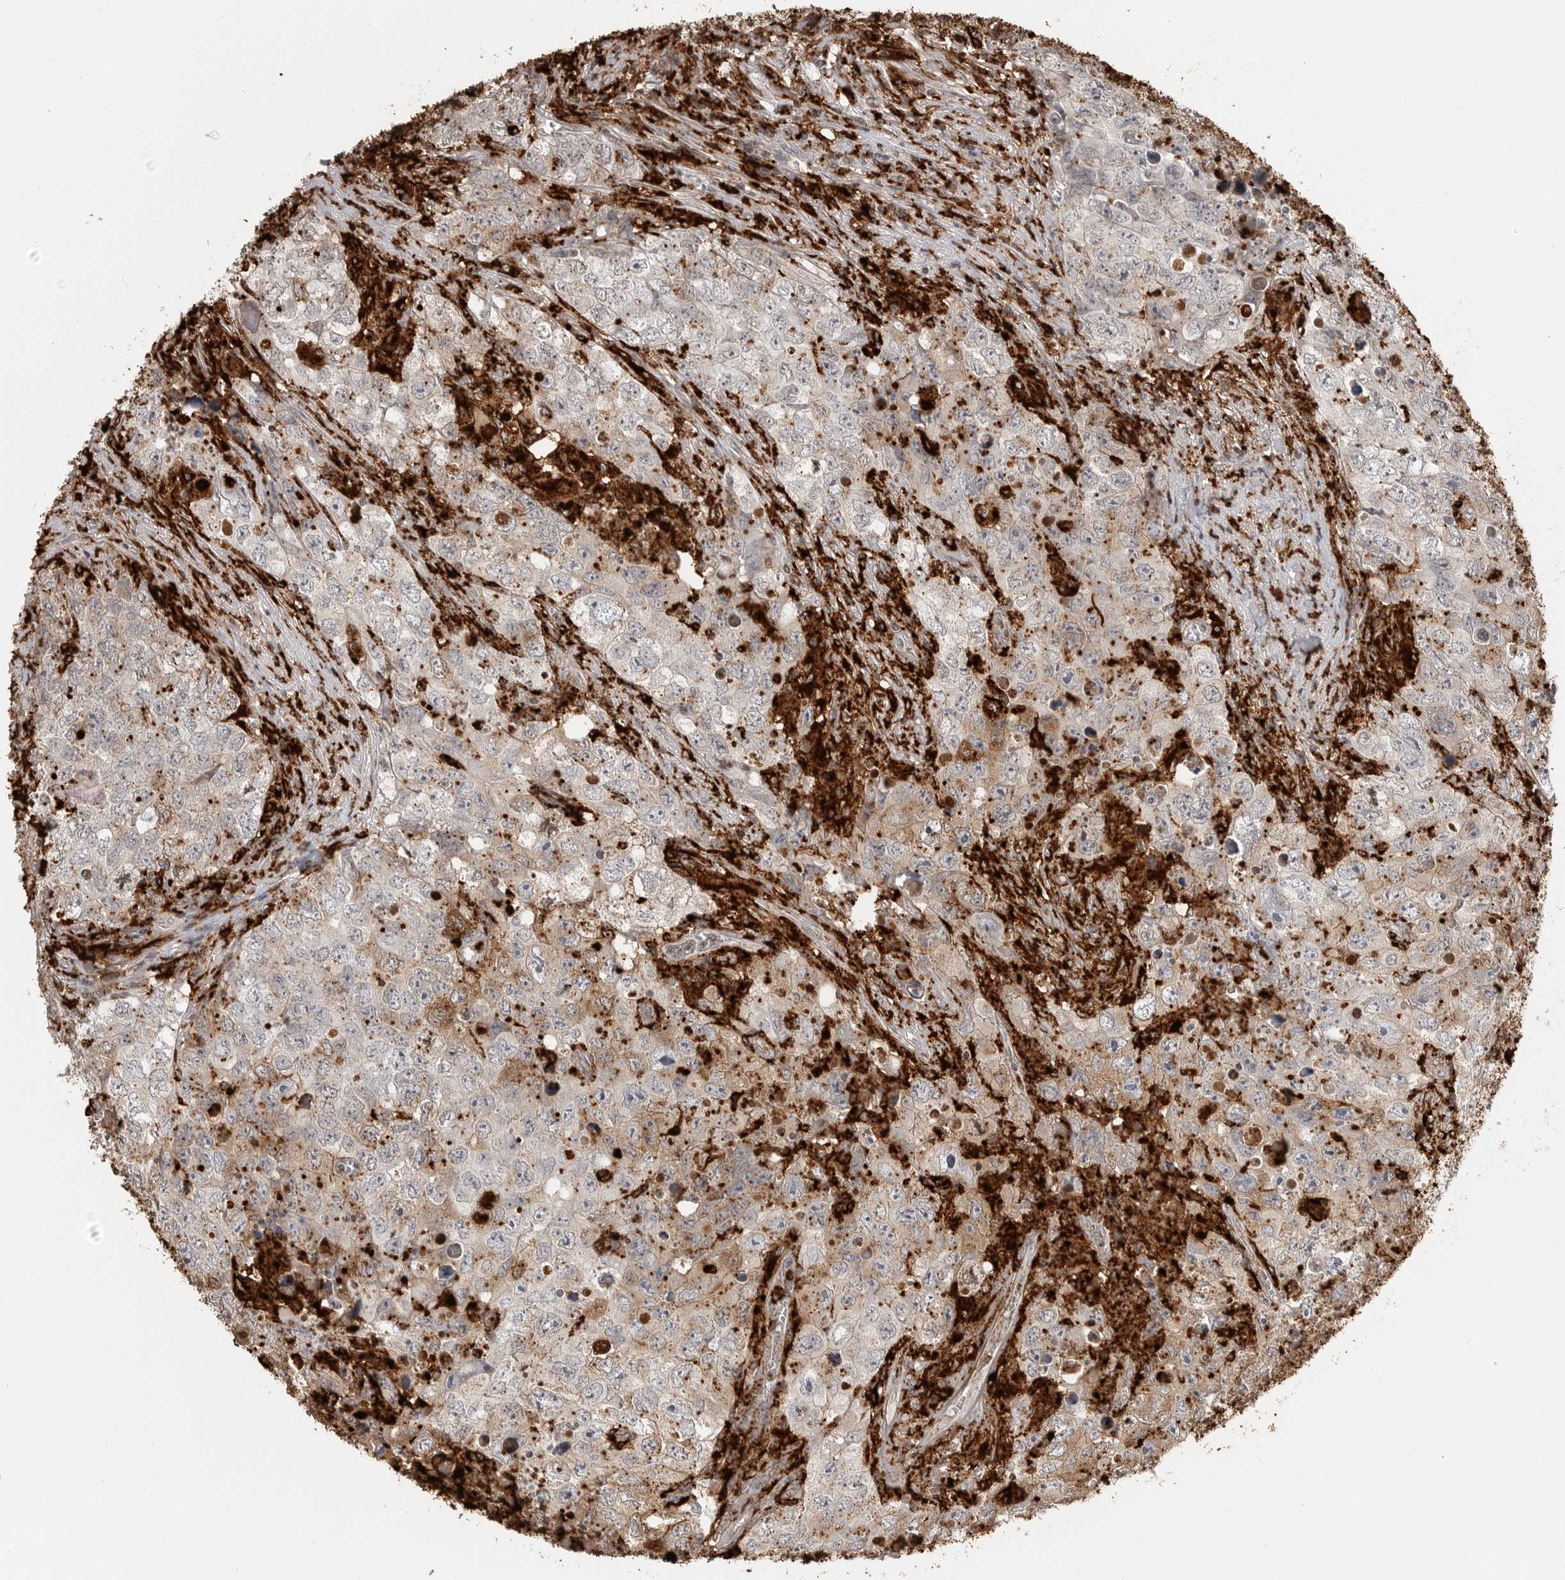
{"staining": {"intensity": "weak", "quantity": "25%-75%", "location": "cytoplasmic/membranous"}, "tissue": "testis cancer", "cell_type": "Tumor cells", "image_type": "cancer", "snomed": [{"axis": "morphology", "description": "Seminoma, NOS"}, {"axis": "morphology", "description": "Carcinoma, Embryonal, NOS"}, {"axis": "topography", "description": "Testis"}], "caption": "A micrograph of testis cancer stained for a protein exhibits weak cytoplasmic/membranous brown staining in tumor cells.", "gene": "IFI30", "patient": {"sex": "male", "age": 43}}